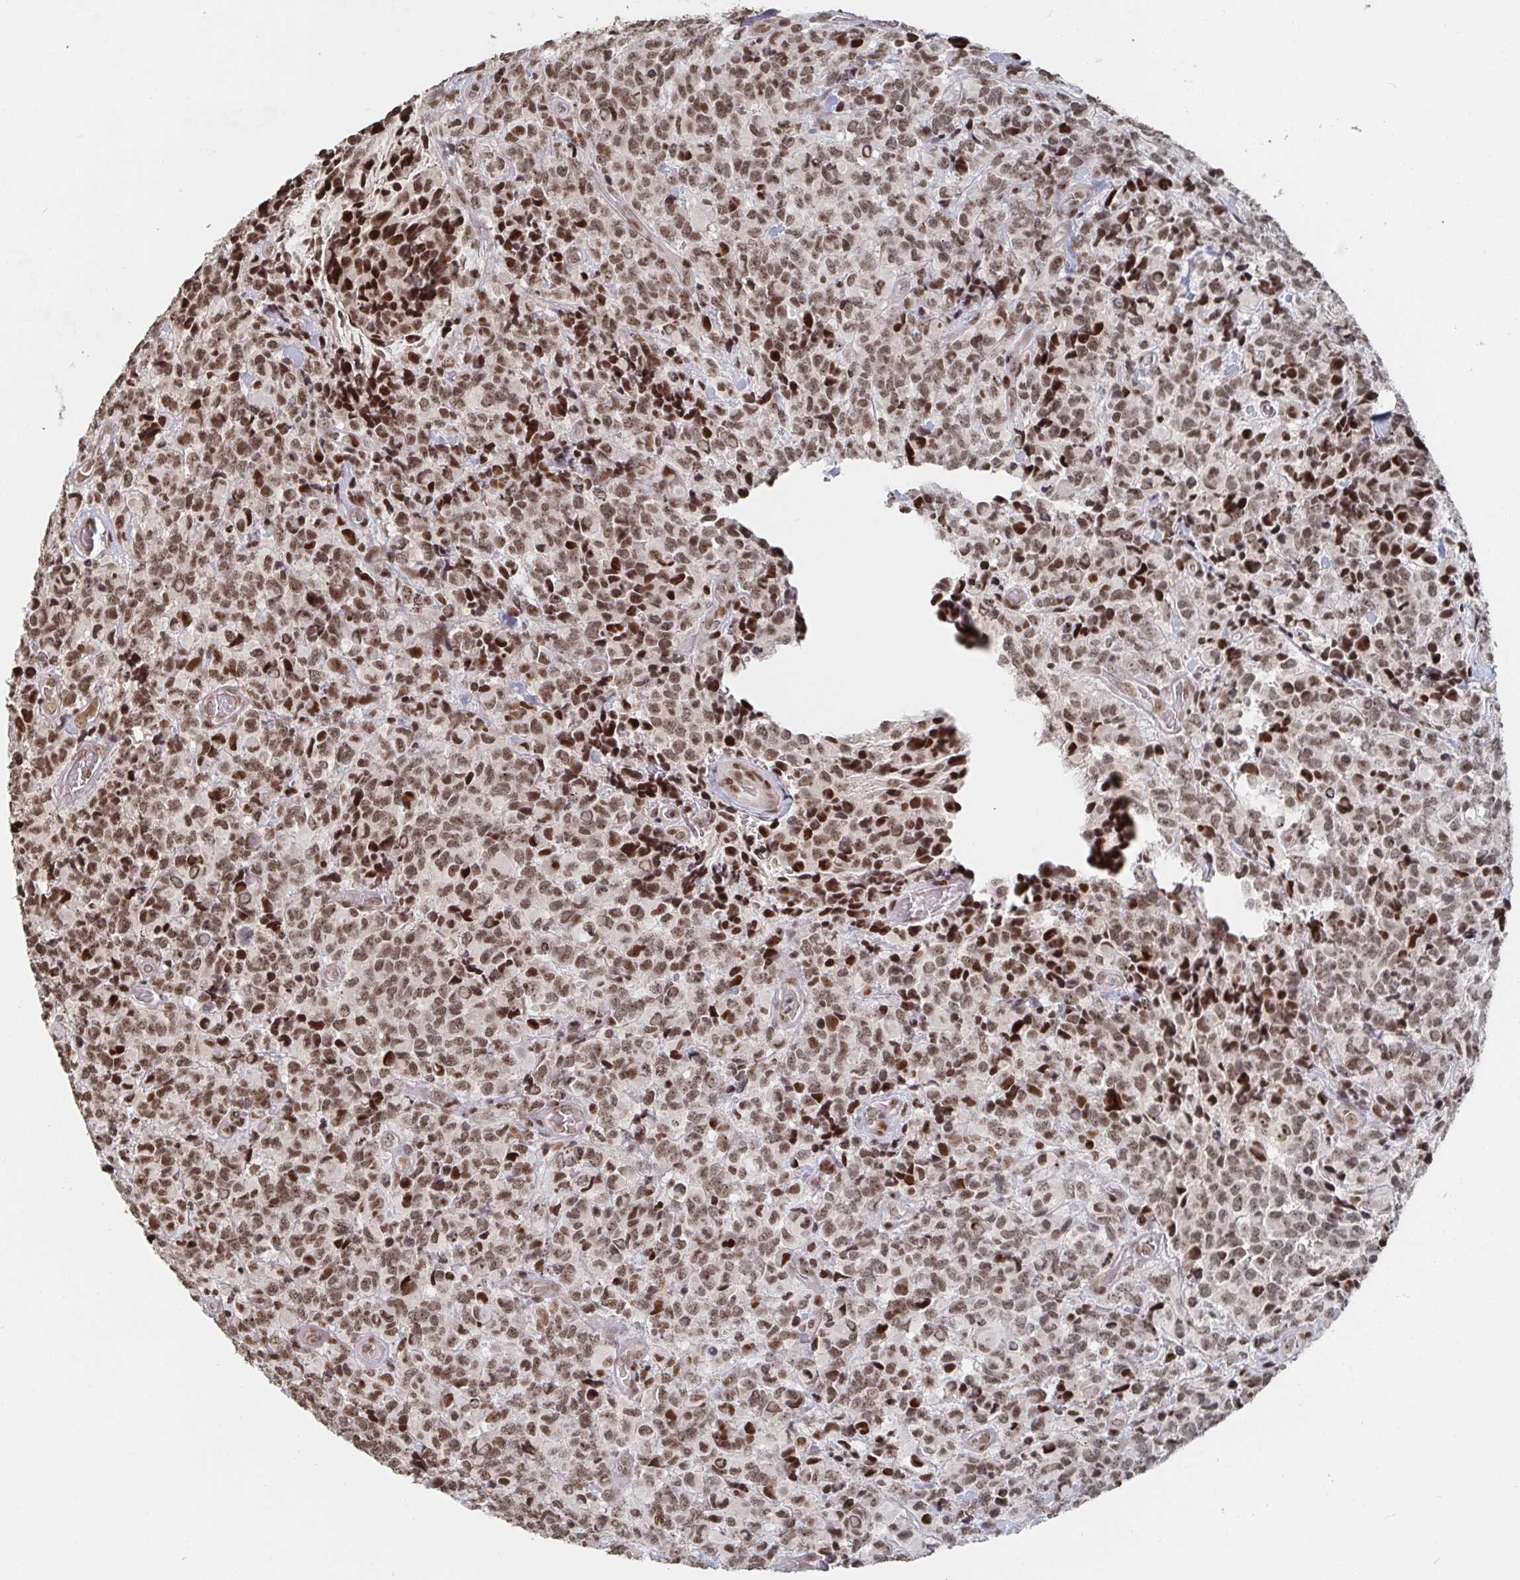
{"staining": {"intensity": "moderate", "quantity": ">75%", "location": "nuclear"}, "tissue": "glioma", "cell_type": "Tumor cells", "image_type": "cancer", "snomed": [{"axis": "morphology", "description": "Glioma, malignant, High grade"}, {"axis": "topography", "description": "Brain"}], "caption": "IHC photomicrograph of glioma stained for a protein (brown), which exhibits medium levels of moderate nuclear expression in about >75% of tumor cells.", "gene": "ZDHHC12", "patient": {"sex": "male", "age": 39}}